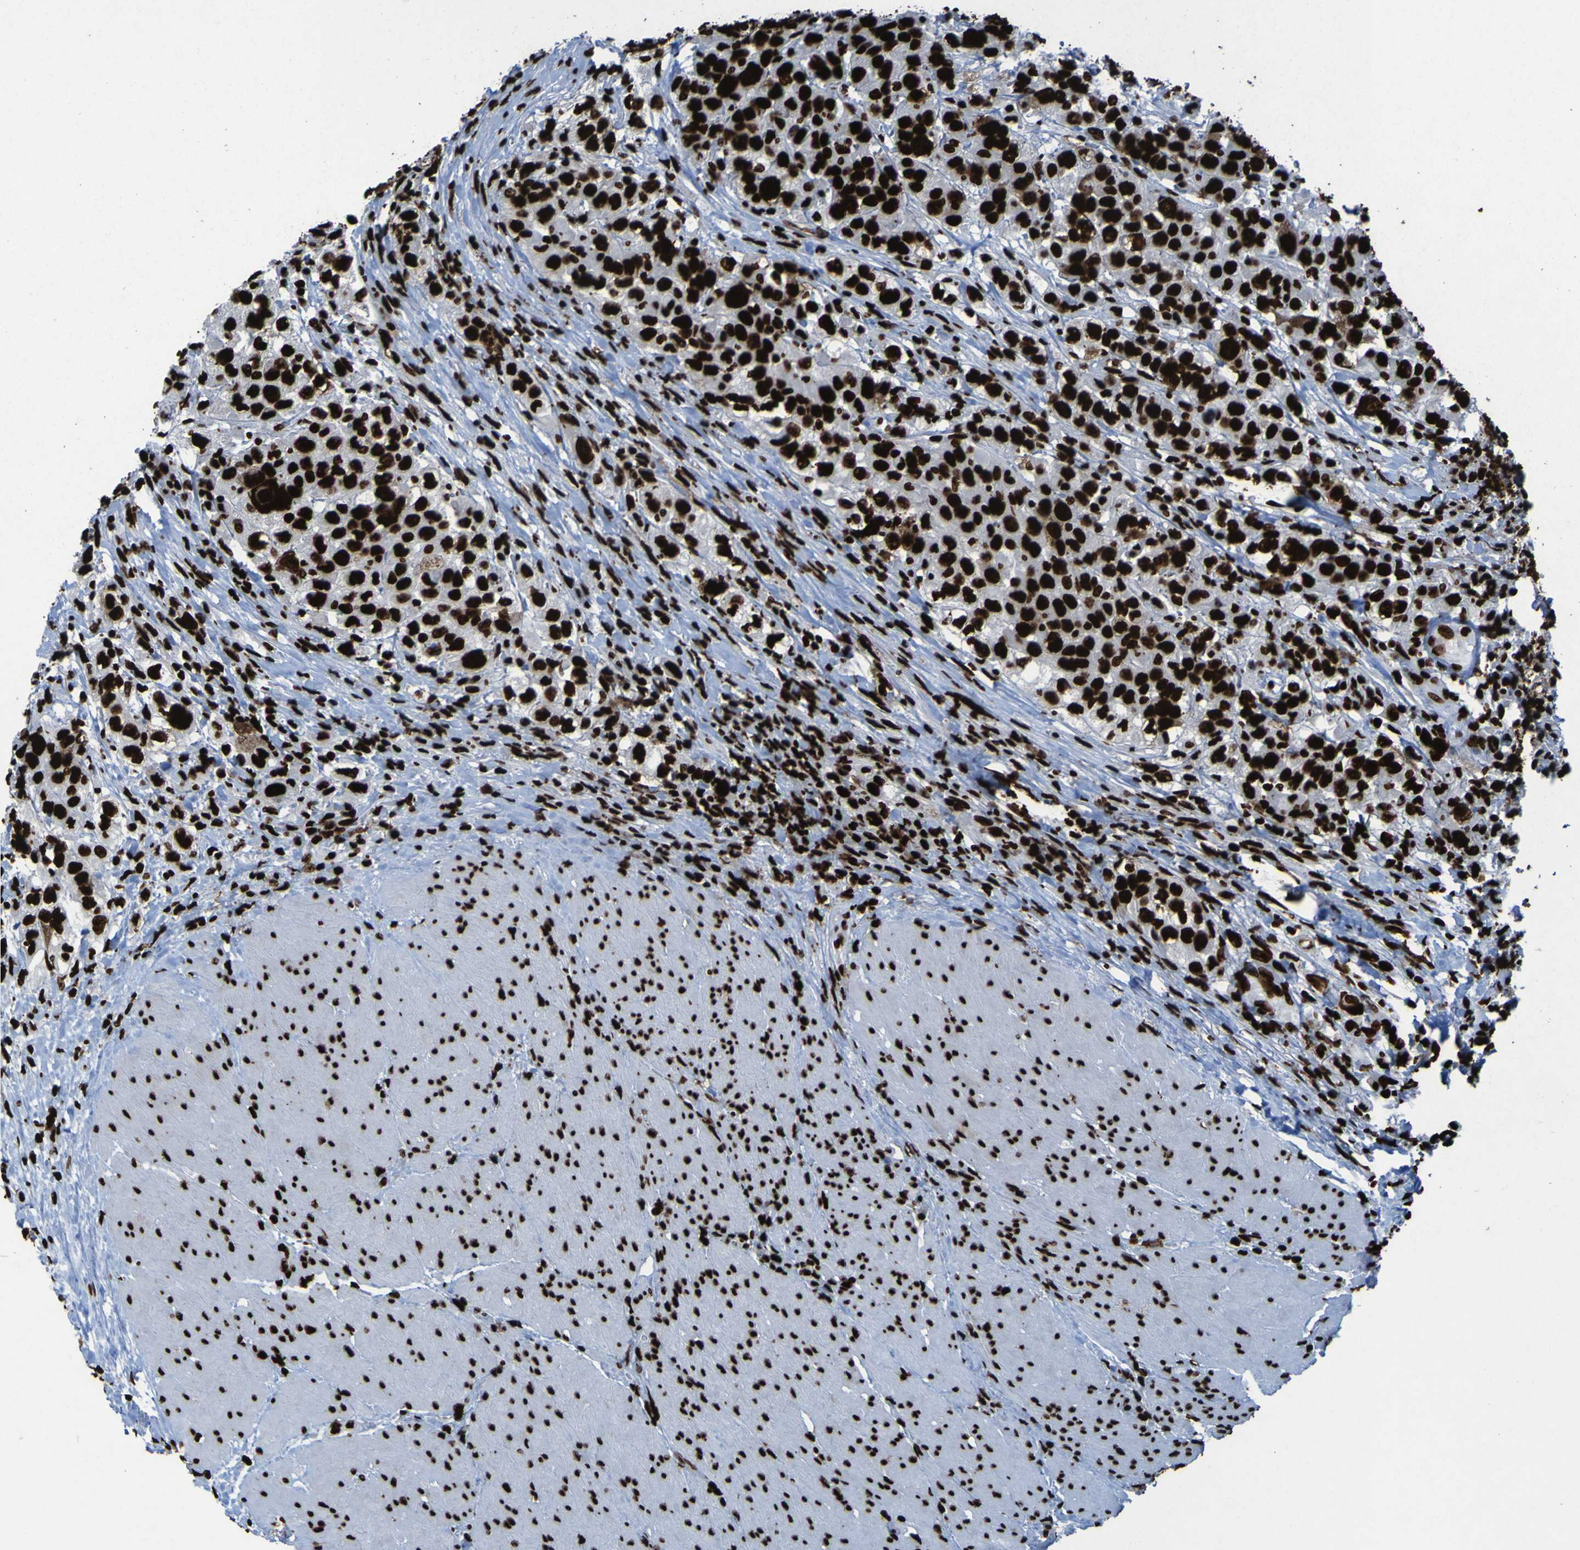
{"staining": {"intensity": "strong", "quantity": ">75%", "location": "nuclear"}, "tissue": "urothelial cancer", "cell_type": "Tumor cells", "image_type": "cancer", "snomed": [{"axis": "morphology", "description": "Urothelial carcinoma, High grade"}, {"axis": "topography", "description": "Urinary bladder"}], "caption": "Human urothelial cancer stained with a protein marker exhibits strong staining in tumor cells.", "gene": "NPM1", "patient": {"sex": "female", "age": 80}}